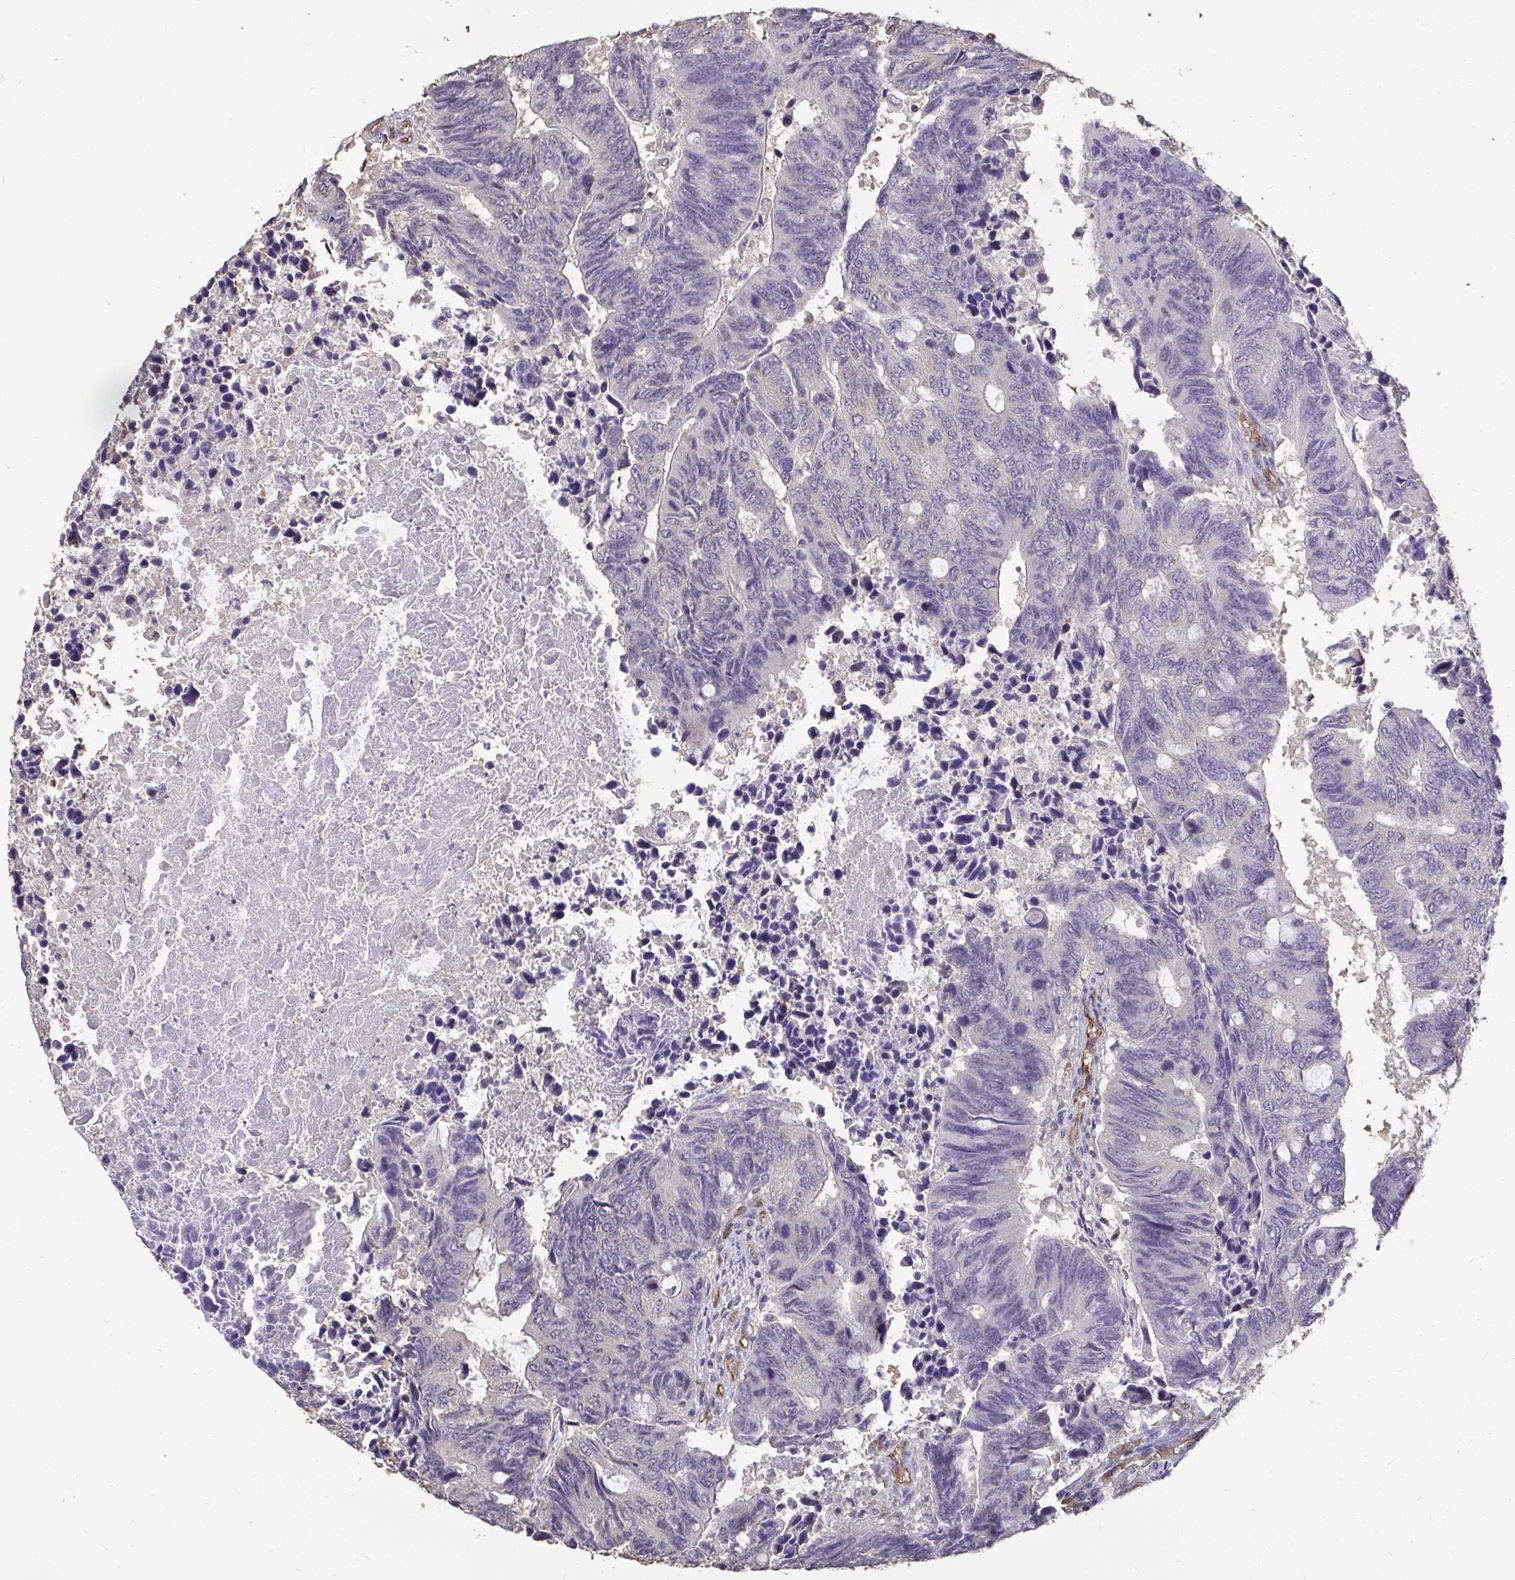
{"staining": {"intensity": "negative", "quantity": "none", "location": "none"}, "tissue": "colorectal cancer", "cell_type": "Tumor cells", "image_type": "cancer", "snomed": [{"axis": "morphology", "description": "Adenocarcinoma, NOS"}, {"axis": "topography", "description": "Colon"}], "caption": "Tumor cells are negative for brown protein staining in colorectal cancer (adenocarcinoma).", "gene": "SENP3", "patient": {"sex": "male", "age": 87}}